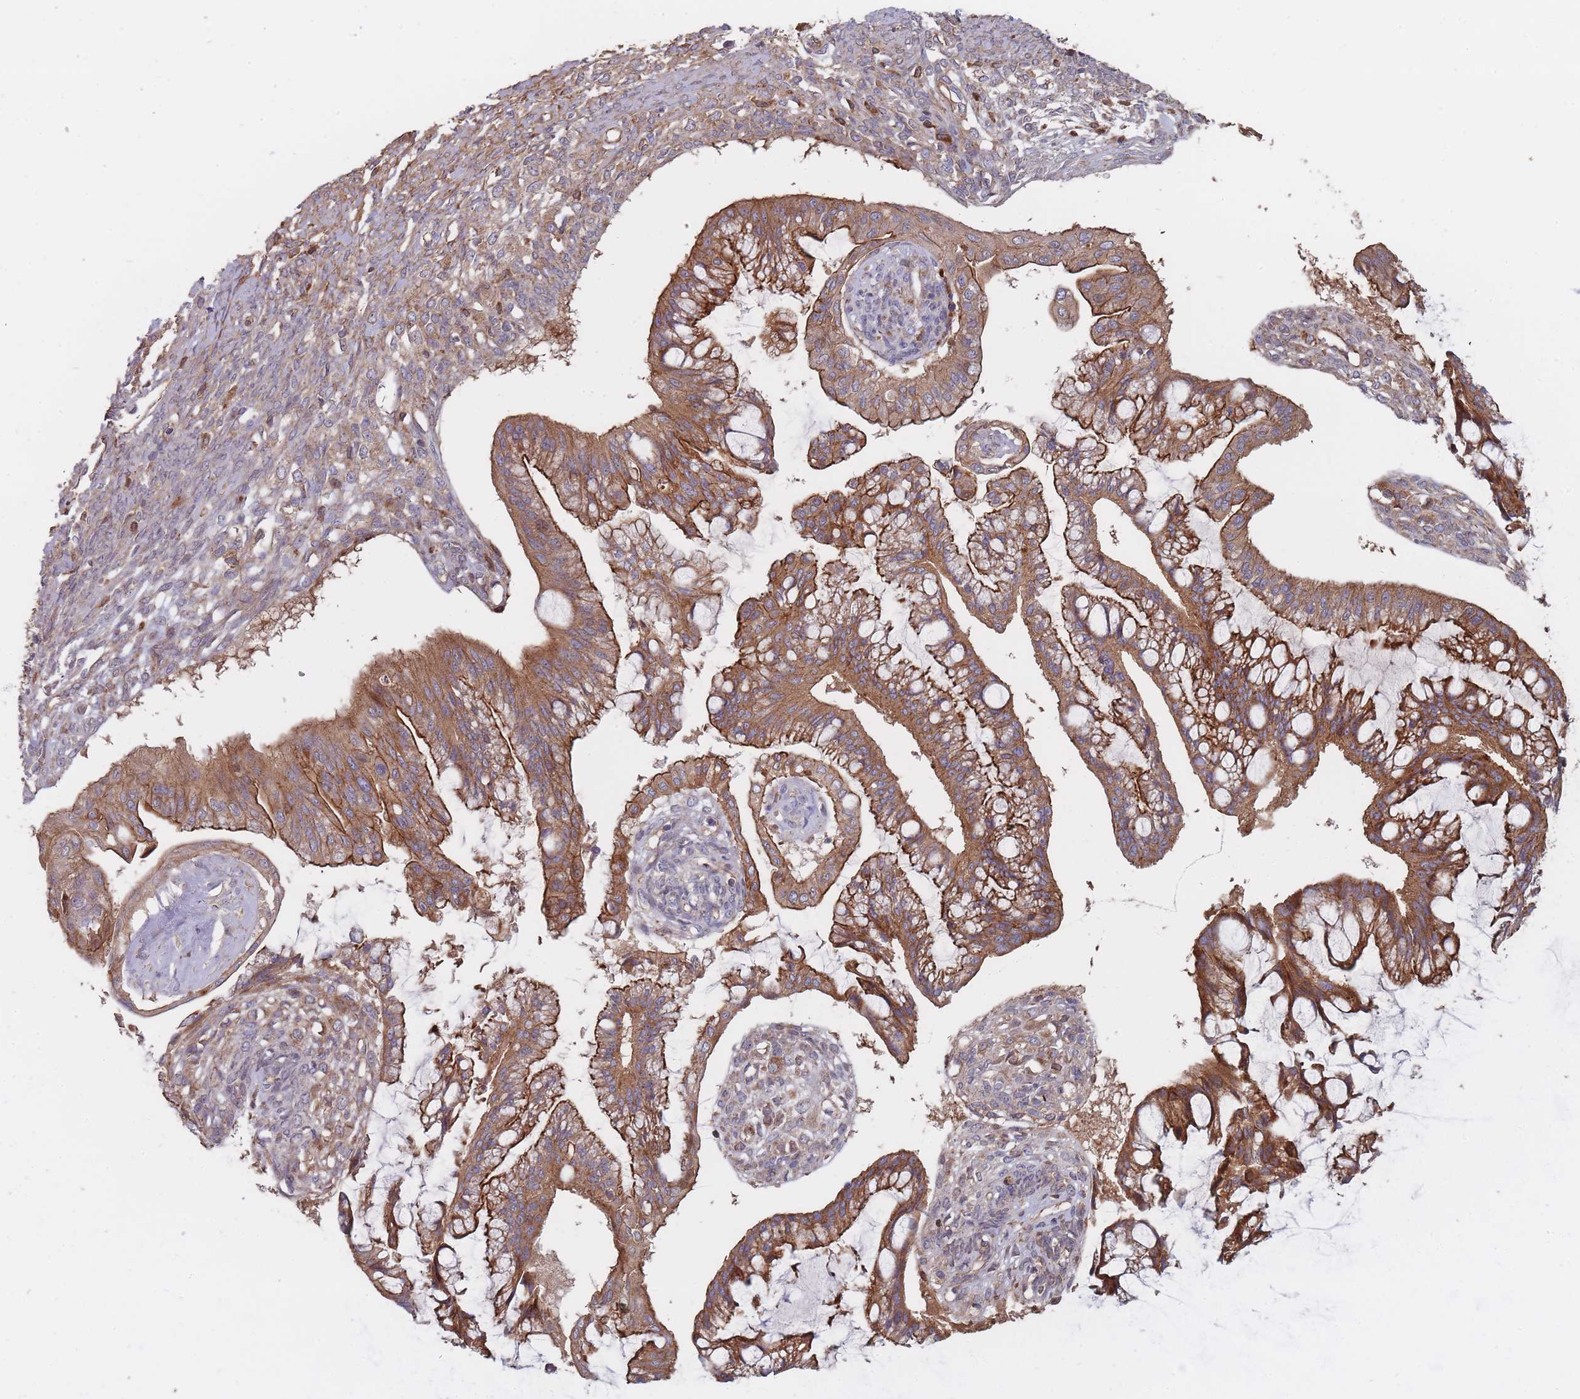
{"staining": {"intensity": "strong", "quantity": ">75%", "location": "cytoplasmic/membranous"}, "tissue": "ovarian cancer", "cell_type": "Tumor cells", "image_type": "cancer", "snomed": [{"axis": "morphology", "description": "Cystadenocarcinoma, mucinous, NOS"}, {"axis": "topography", "description": "Ovary"}], "caption": "Brown immunohistochemical staining in human ovarian mucinous cystadenocarcinoma displays strong cytoplasmic/membranous staining in approximately >75% of tumor cells.", "gene": "THSD7B", "patient": {"sex": "female", "age": 73}}